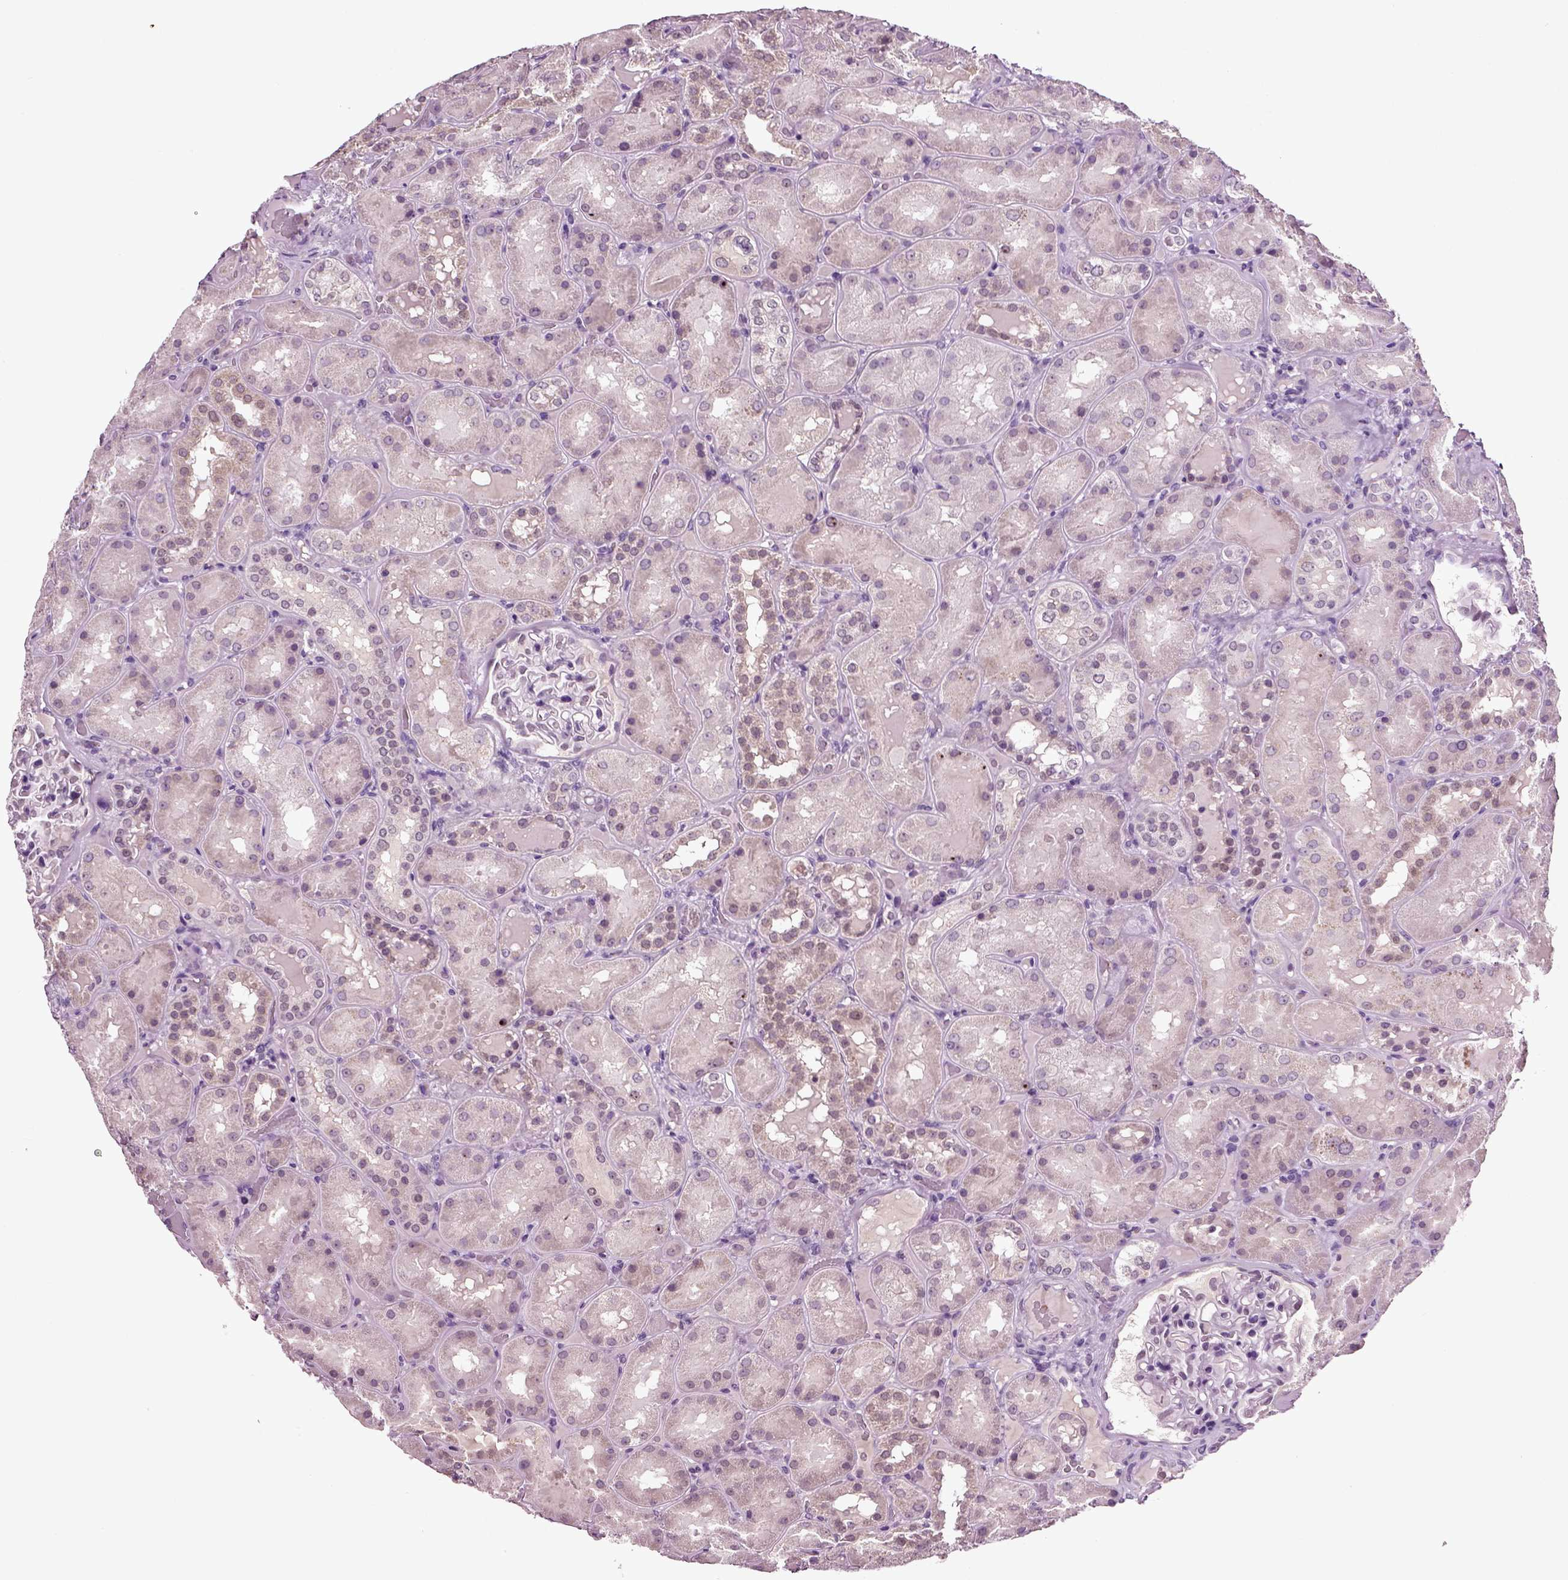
{"staining": {"intensity": "negative", "quantity": "none", "location": "none"}, "tissue": "kidney", "cell_type": "Cells in glomeruli", "image_type": "normal", "snomed": [{"axis": "morphology", "description": "Normal tissue, NOS"}, {"axis": "topography", "description": "Kidney"}], "caption": "Immunohistochemical staining of benign kidney exhibits no significant staining in cells in glomeruli. (IHC, brightfield microscopy, high magnification).", "gene": "SPATA17", "patient": {"sex": "male", "age": 73}}